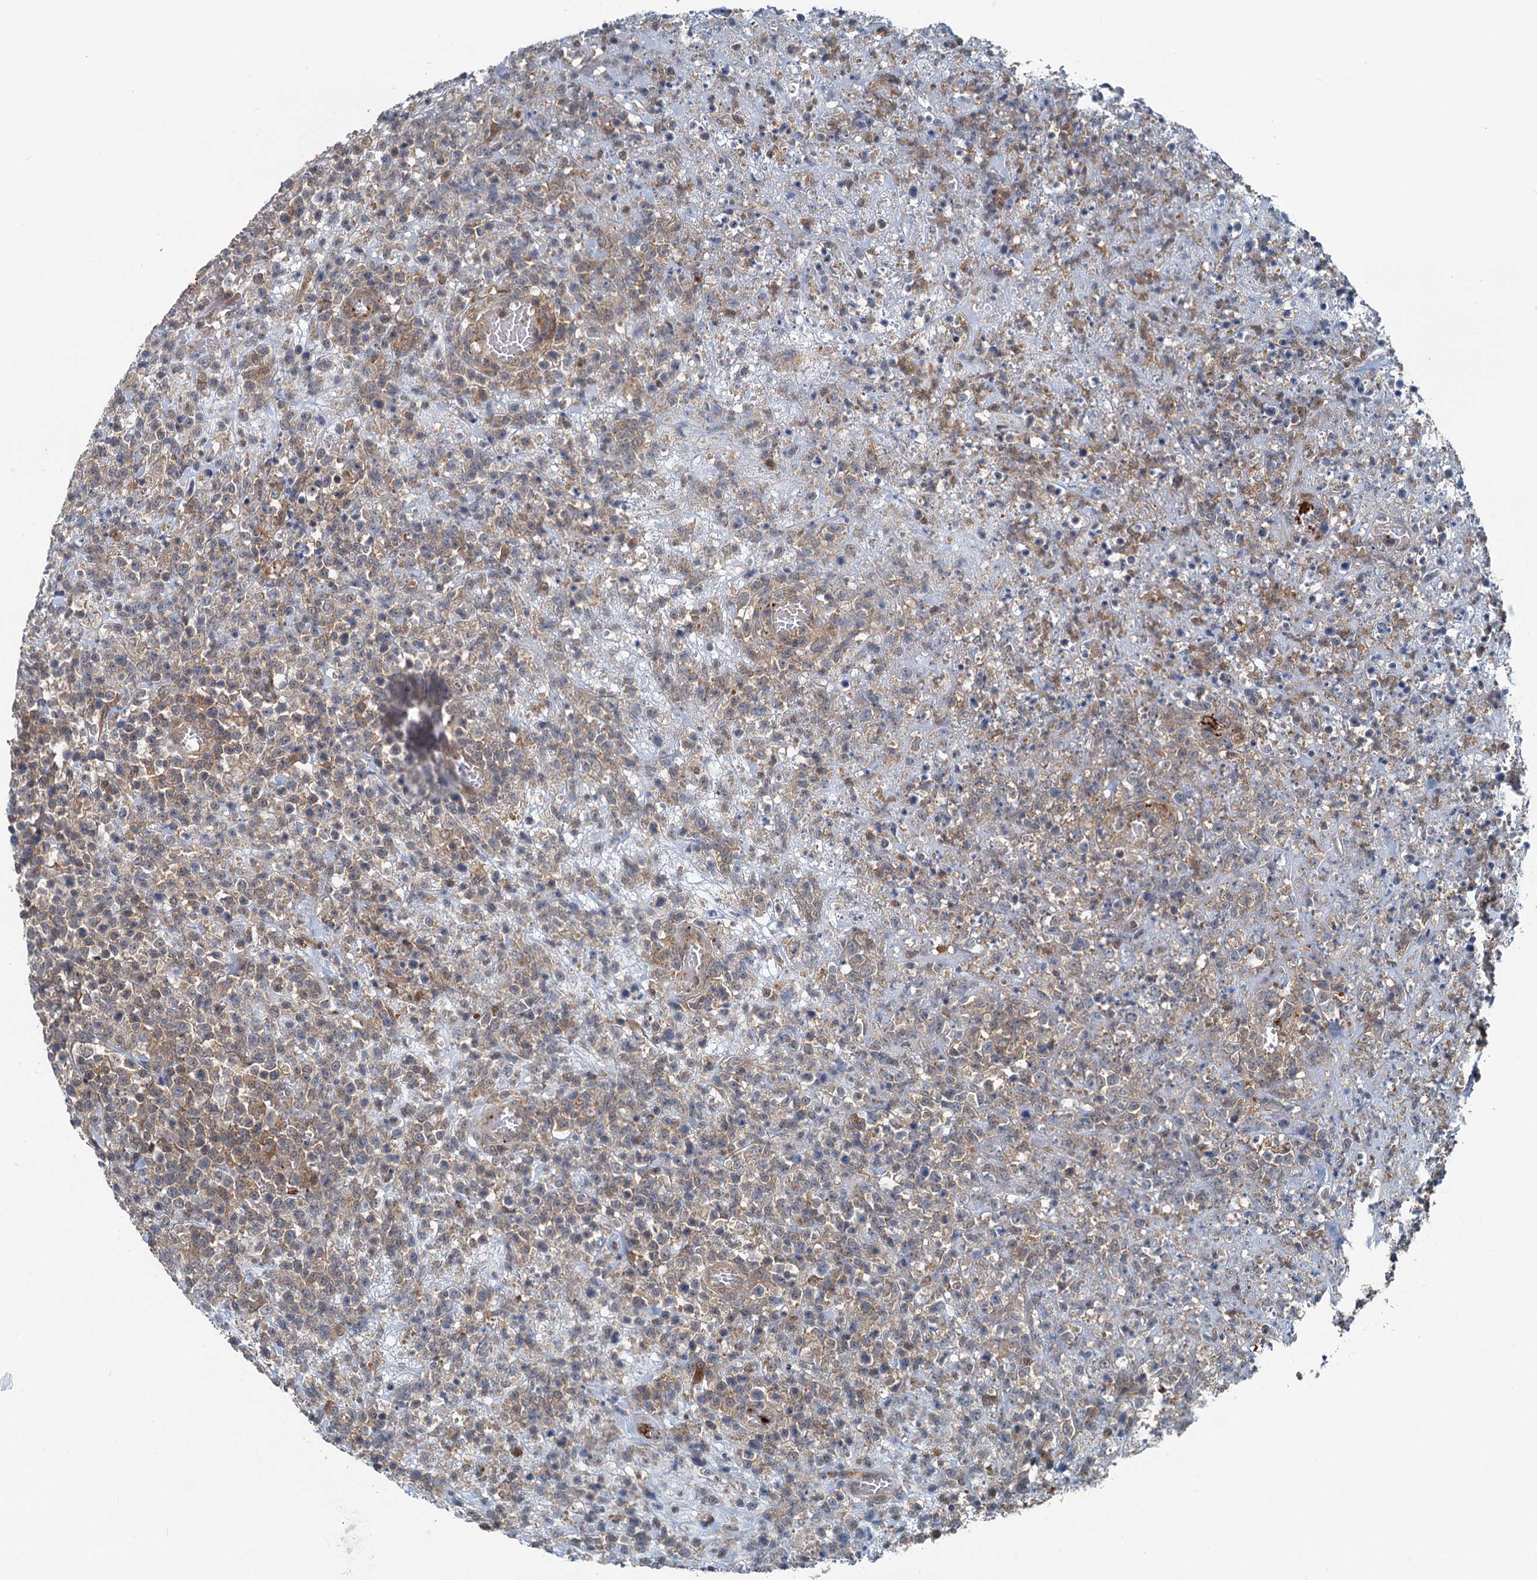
{"staining": {"intensity": "moderate", "quantity": "25%-75%", "location": "cytoplasmic/membranous"}, "tissue": "lymphoma", "cell_type": "Tumor cells", "image_type": "cancer", "snomed": [{"axis": "morphology", "description": "Malignant lymphoma, non-Hodgkin's type, High grade"}, {"axis": "topography", "description": "Colon"}], "caption": "High-power microscopy captured an immunohistochemistry histopathology image of high-grade malignant lymphoma, non-Hodgkin's type, revealing moderate cytoplasmic/membranous expression in about 25%-75% of tumor cells. (DAB (3,3'-diaminobenzidine) = brown stain, brightfield microscopy at high magnification).", "gene": "GCLM", "patient": {"sex": "female", "age": 53}}